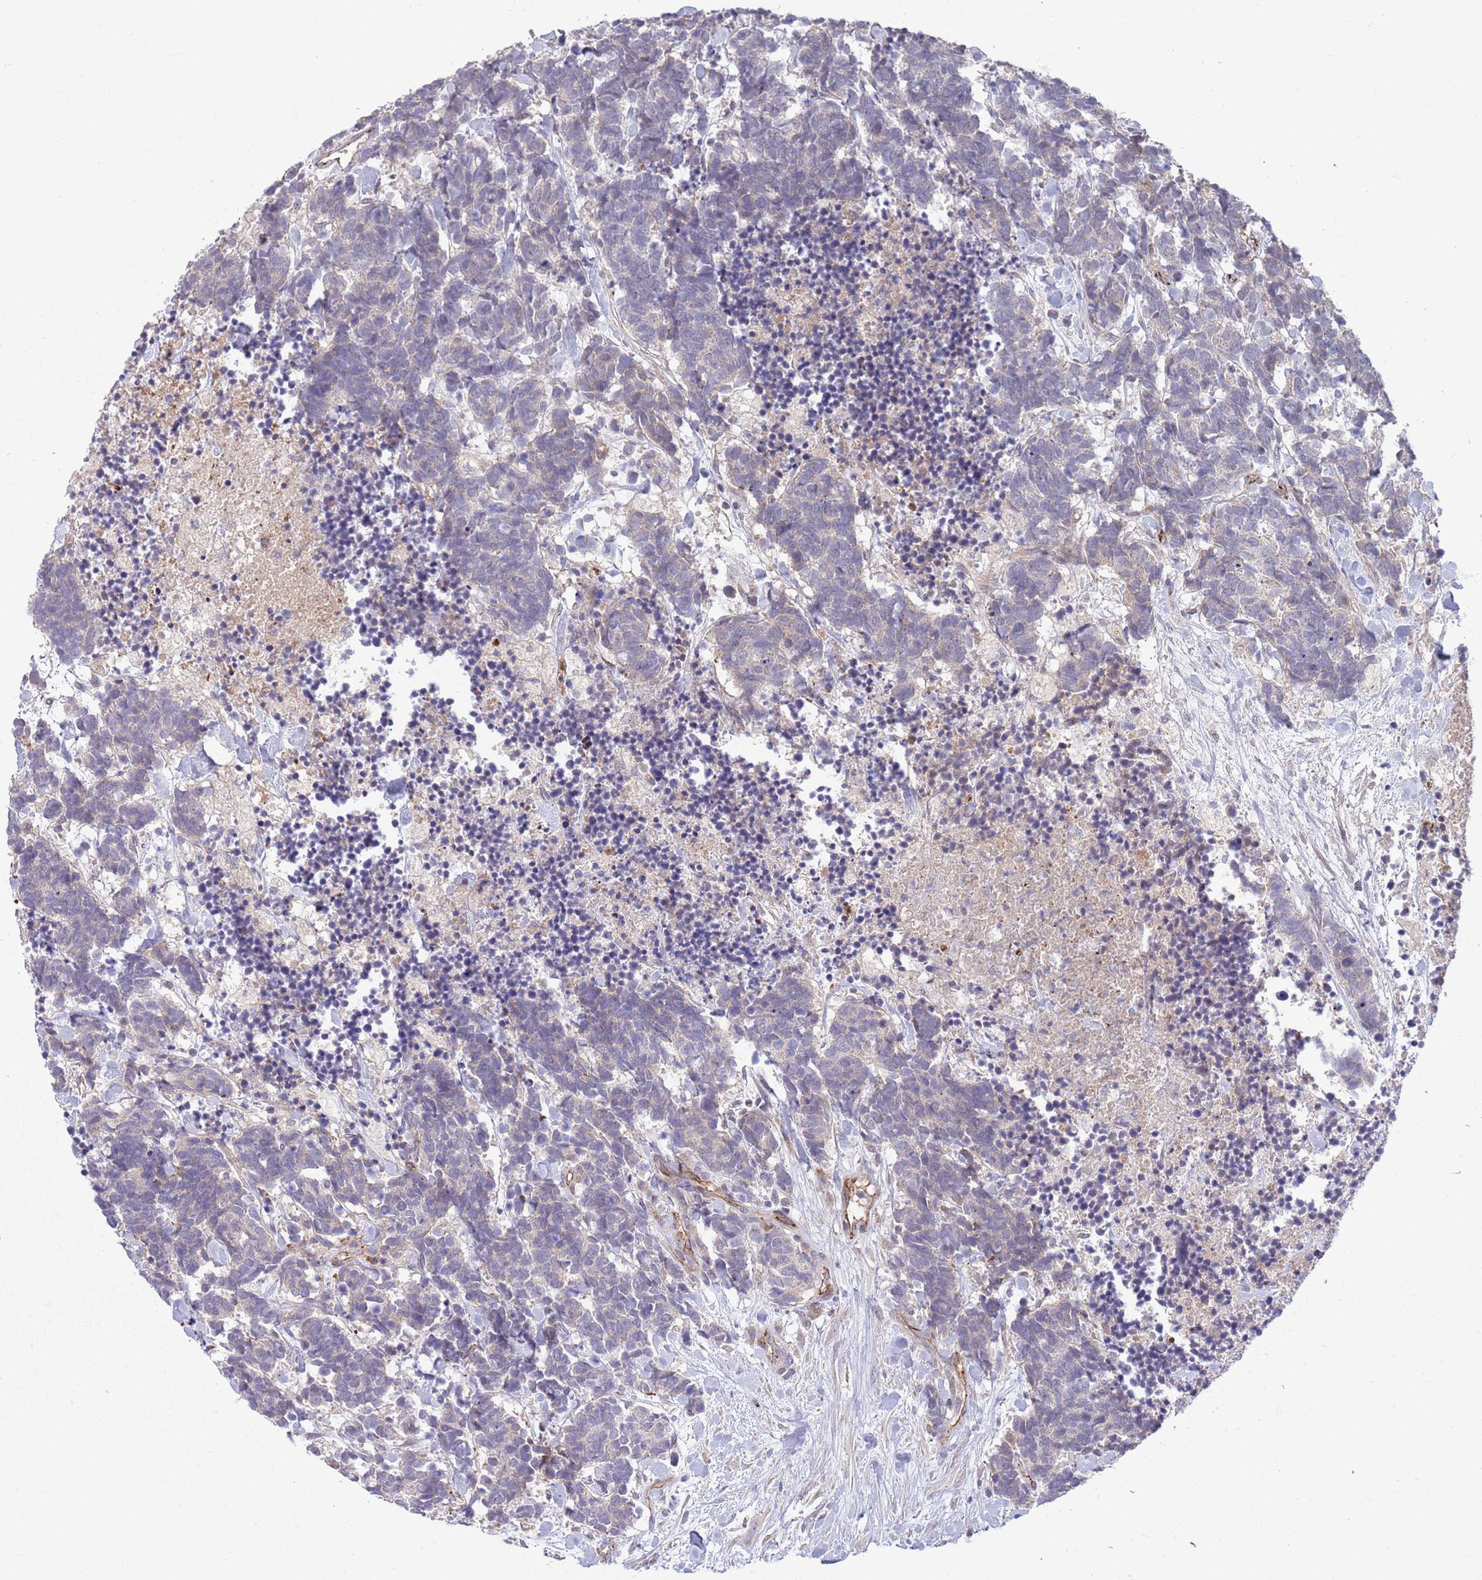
{"staining": {"intensity": "weak", "quantity": "<25%", "location": "cytoplasmic/membranous"}, "tissue": "carcinoid", "cell_type": "Tumor cells", "image_type": "cancer", "snomed": [{"axis": "morphology", "description": "Carcinoma, NOS"}, {"axis": "morphology", "description": "Carcinoid, malignant, NOS"}, {"axis": "topography", "description": "Prostate"}], "caption": "High magnification brightfield microscopy of carcinoma stained with DAB (brown) and counterstained with hematoxylin (blue): tumor cells show no significant staining. (DAB (3,3'-diaminobenzidine) IHC, high magnification).", "gene": "DPP10", "patient": {"sex": "male", "age": 57}}